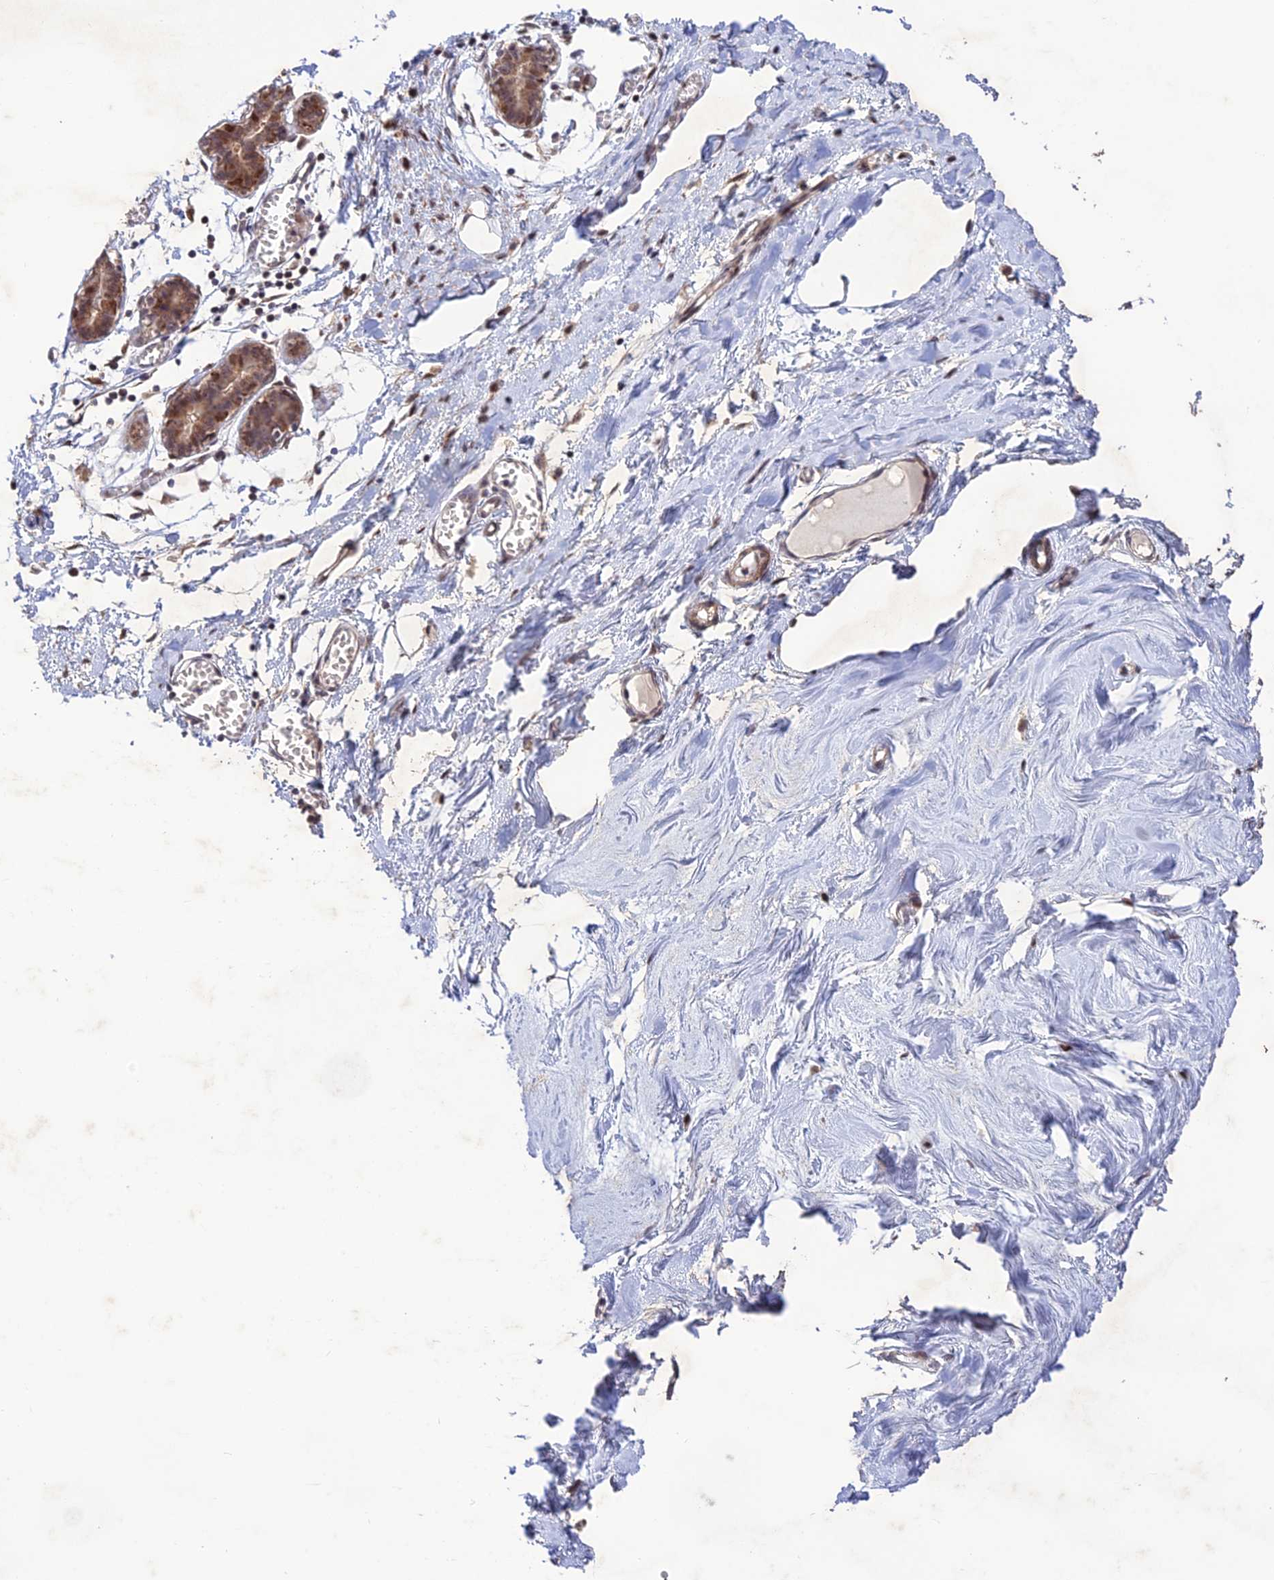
{"staining": {"intensity": "negative", "quantity": "none", "location": "none"}, "tissue": "breast", "cell_type": "Adipocytes", "image_type": "normal", "snomed": [{"axis": "morphology", "description": "Normal tissue, NOS"}, {"axis": "topography", "description": "Breast"}], "caption": "This is a photomicrograph of IHC staining of normal breast, which shows no expression in adipocytes.", "gene": "WDR55", "patient": {"sex": "female", "age": 27}}